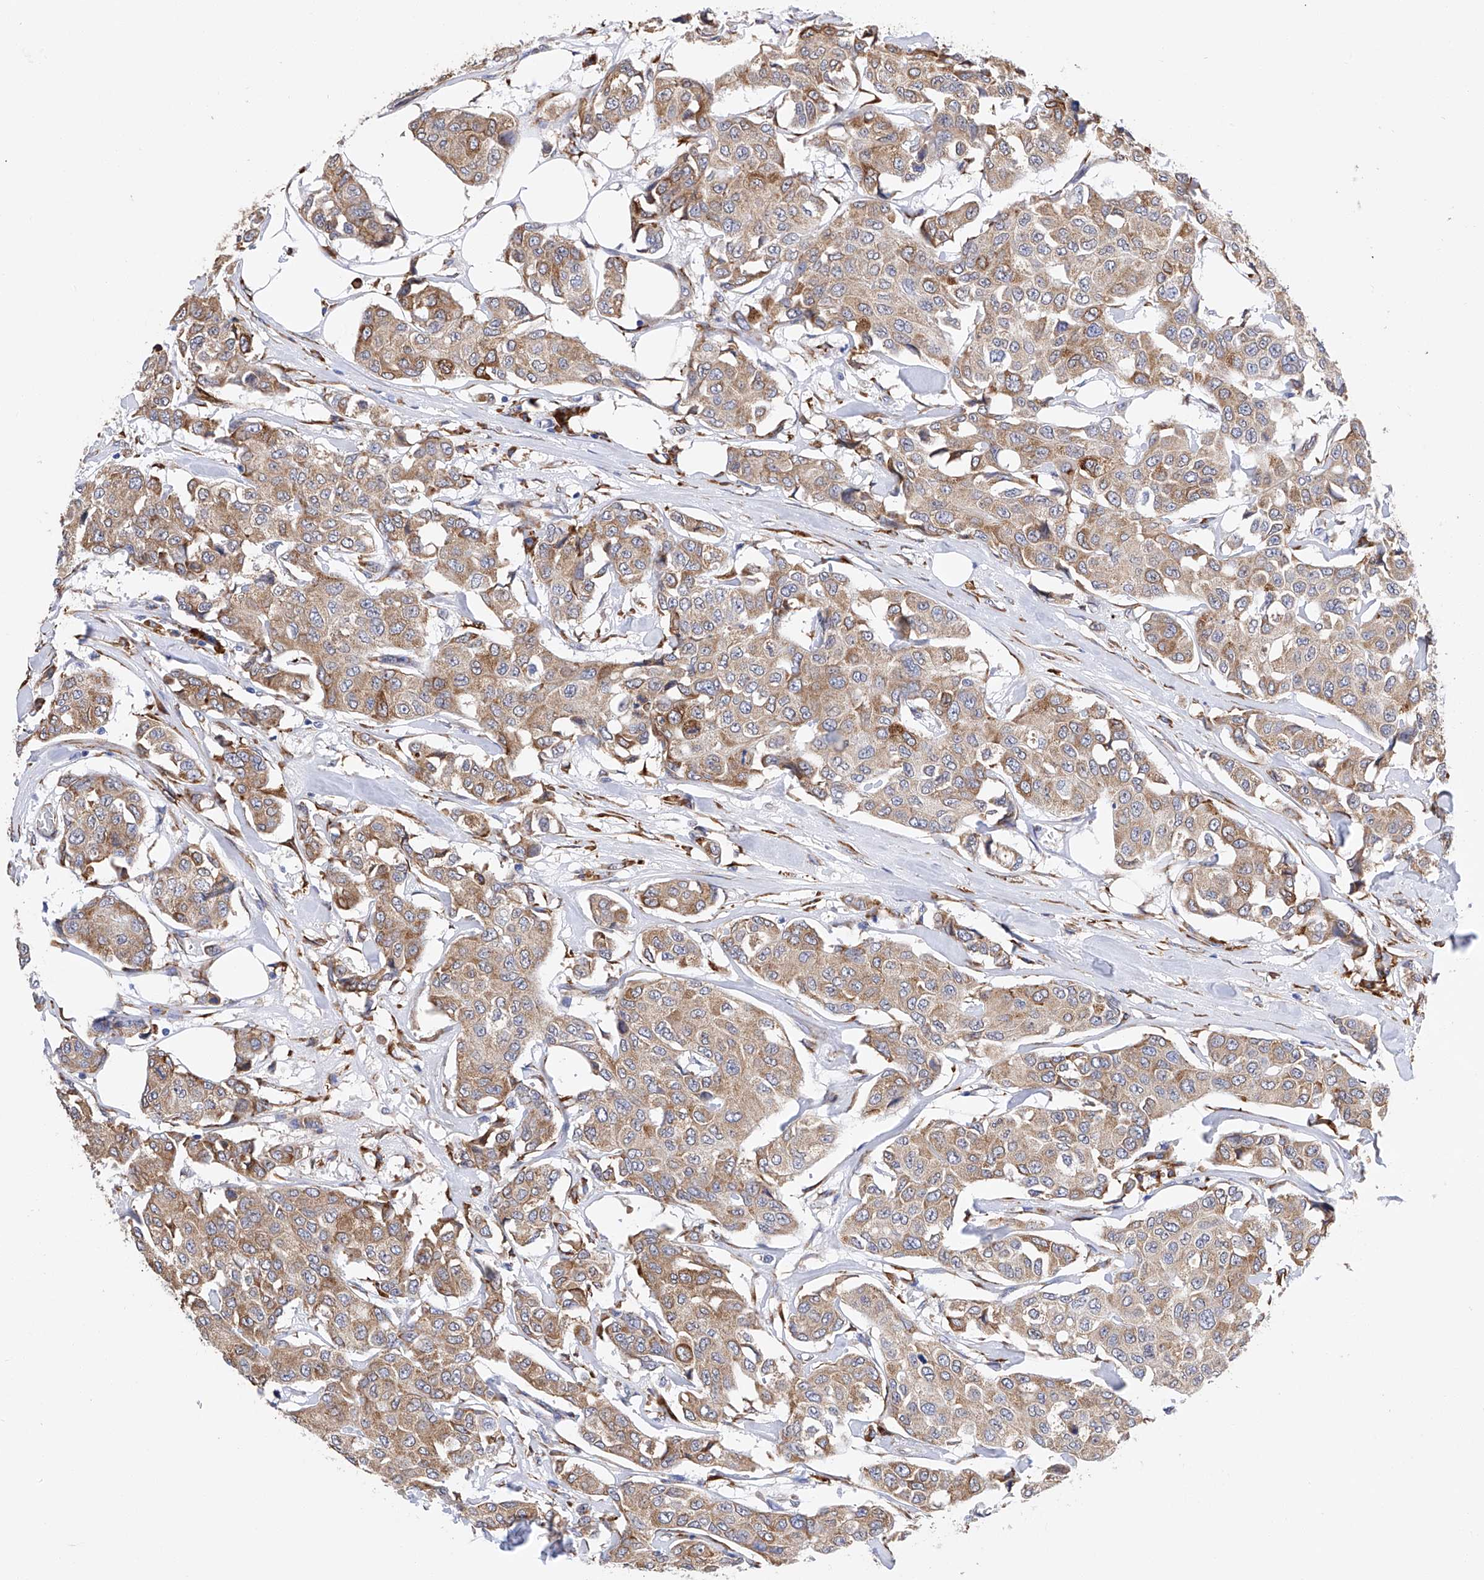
{"staining": {"intensity": "moderate", "quantity": "25%-75%", "location": "cytoplasmic/membranous"}, "tissue": "breast cancer", "cell_type": "Tumor cells", "image_type": "cancer", "snomed": [{"axis": "morphology", "description": "Duct carcinoma"}, {"axis": "topography", "description": "Breast"}], "caption": "High-magnification brightfield microscopy of breast infiltrating ductal carcinoma stained with DAB (brown) and counterstained with hematoxylin (blue). tumor cells exhibit moderate cytoplasmic/membranous positivity is present in approximately25%-75% of cells. (Stains: DAB (3,3'-diaminobenzidine) in brown, nuclei in blue, Microscopy: brightfield microscopy at high magnification).", "gene": "PDIA5", "patient": {"sex": "female", "age": 80}}